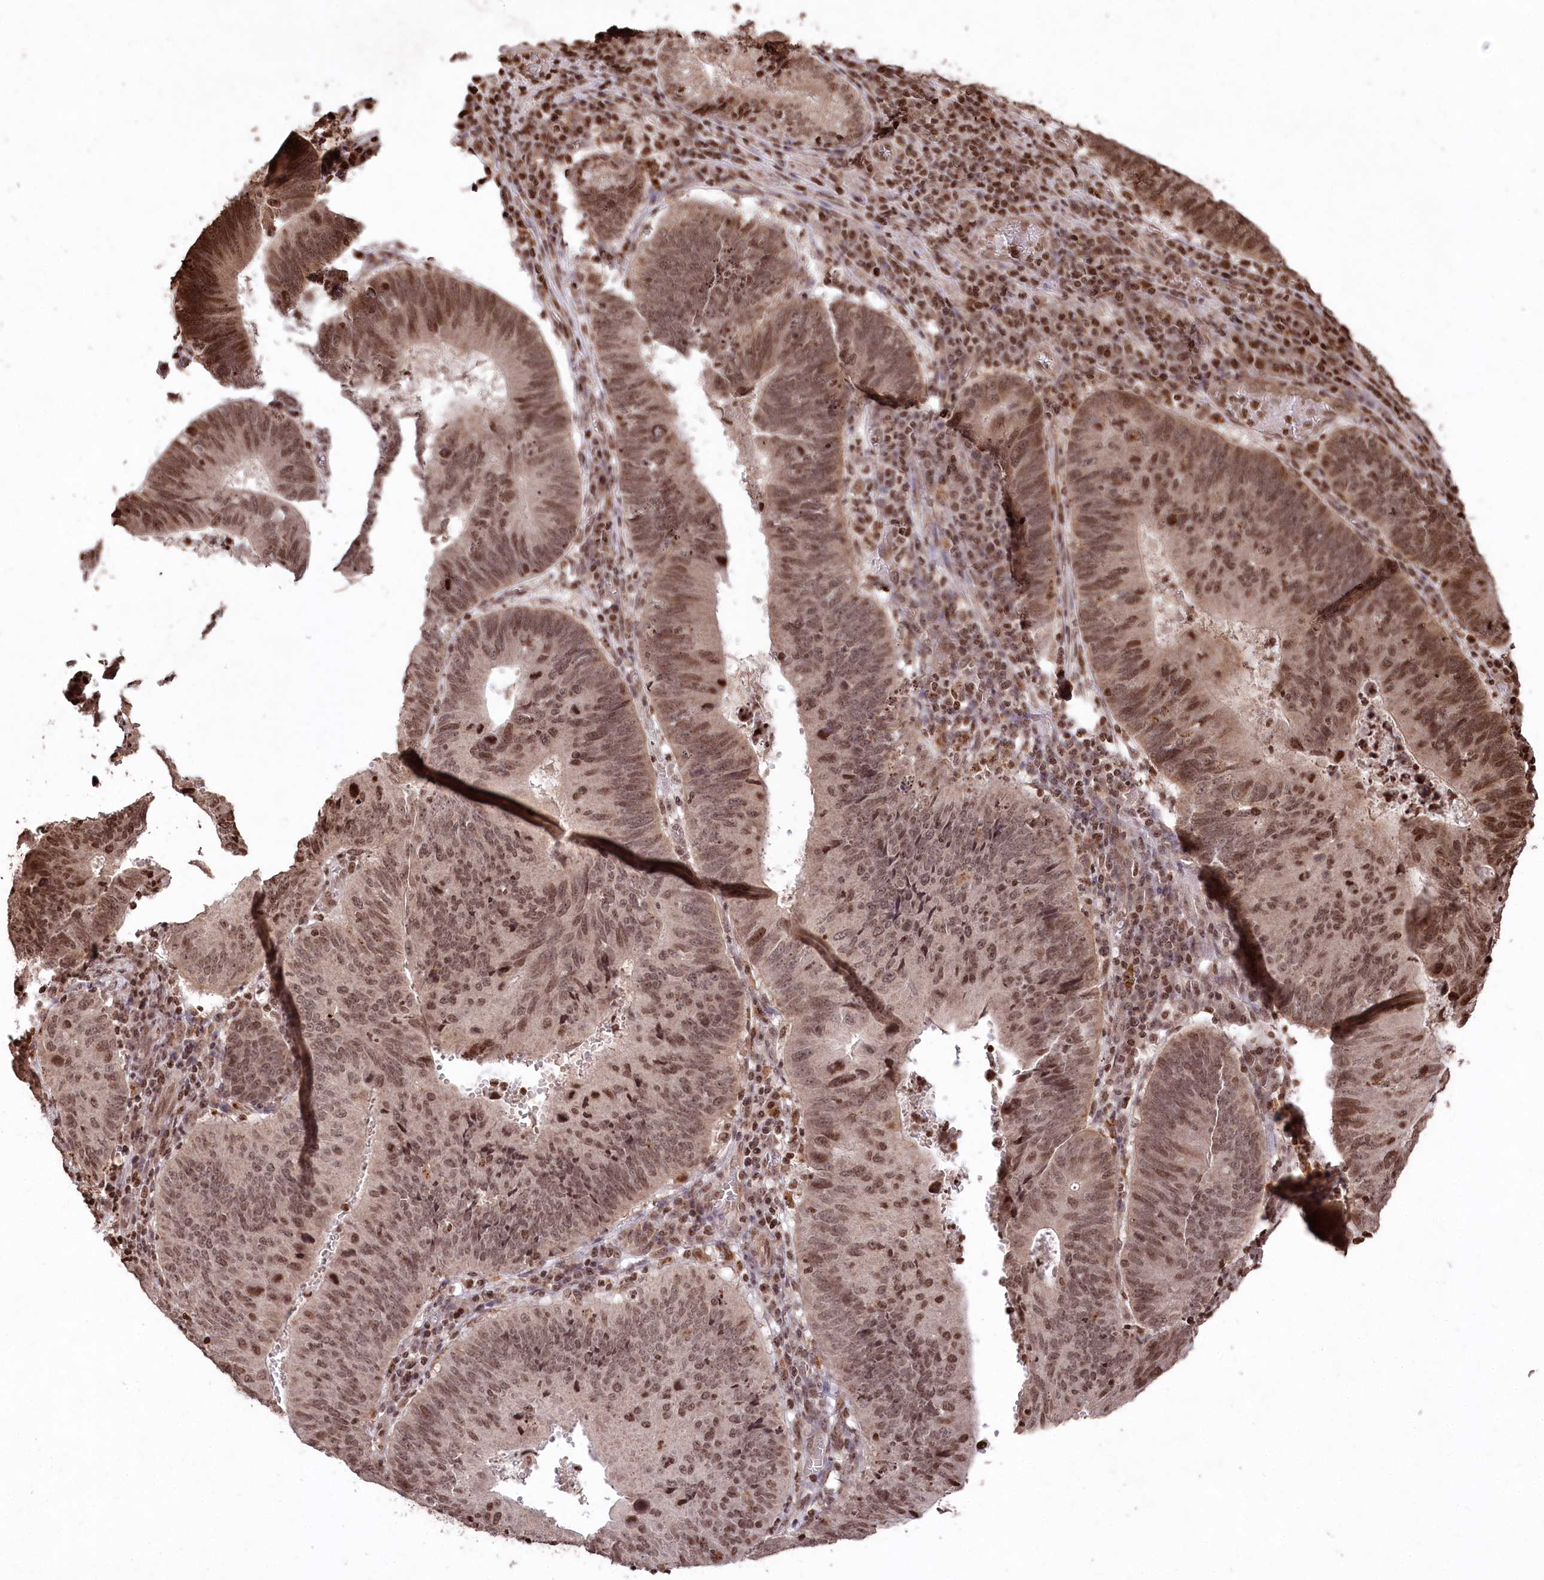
{"staining": {"intensity": "moderate", "quantity": ">75%", "location": "nuclear"}, "tissue": "stomach cancer", "cell_type": "Tumor cells", "image_type": "cancer", "snomed": [{"axis": "morphology", "description": "Adenocarcinoma, NOS"}, {"axis": "topography", "description": "Stomach"}], "caption": "Protein staining displays moderate nuclear positivity in about >75% of tumor cells in adenocarcinoma (stomach).", "gene": "CCSER2", "patient": {"sex": "male", "age": 59}}